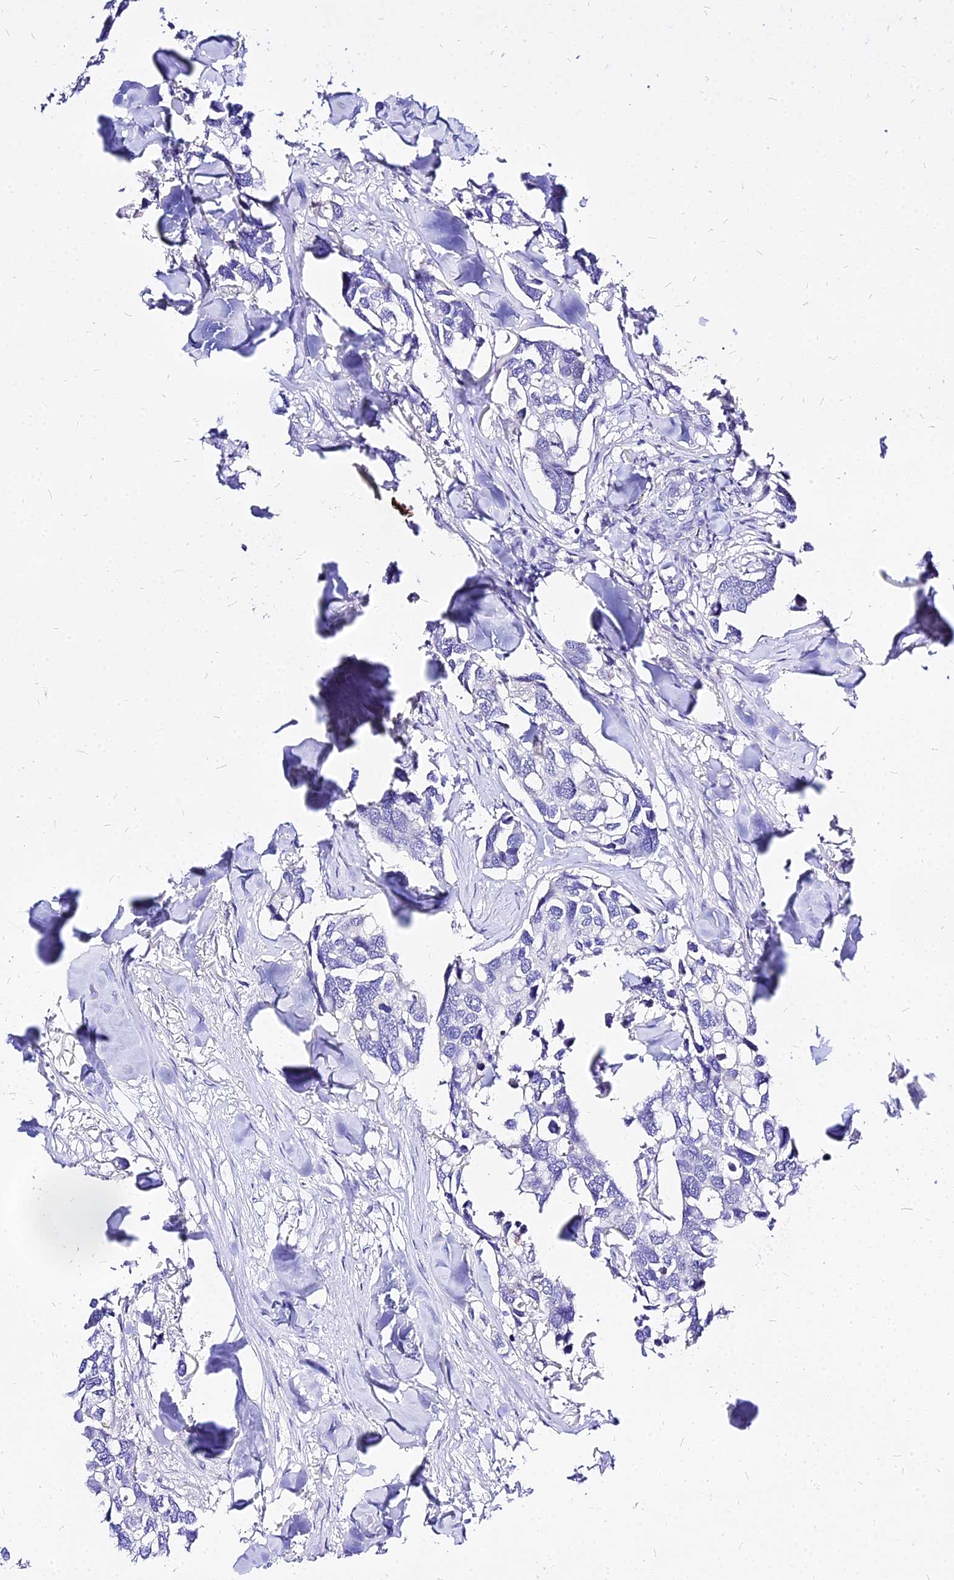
{"staining": {"intensity": "negative", "quantity": "none", "location": "none"}, "tissue": "breast cancer", "cell_type": "Tumor cells", "image_type": "cancer", "snomed": [{"axis": "morphology", "description": "Duct carcinoma"}, {"axis": "topography", "description": "Breast"}], "caption": "Tumor cells show no significant expression in breast cancer.", "gene": "CARD18", "patient": {"sex": "female", "age": 83}}